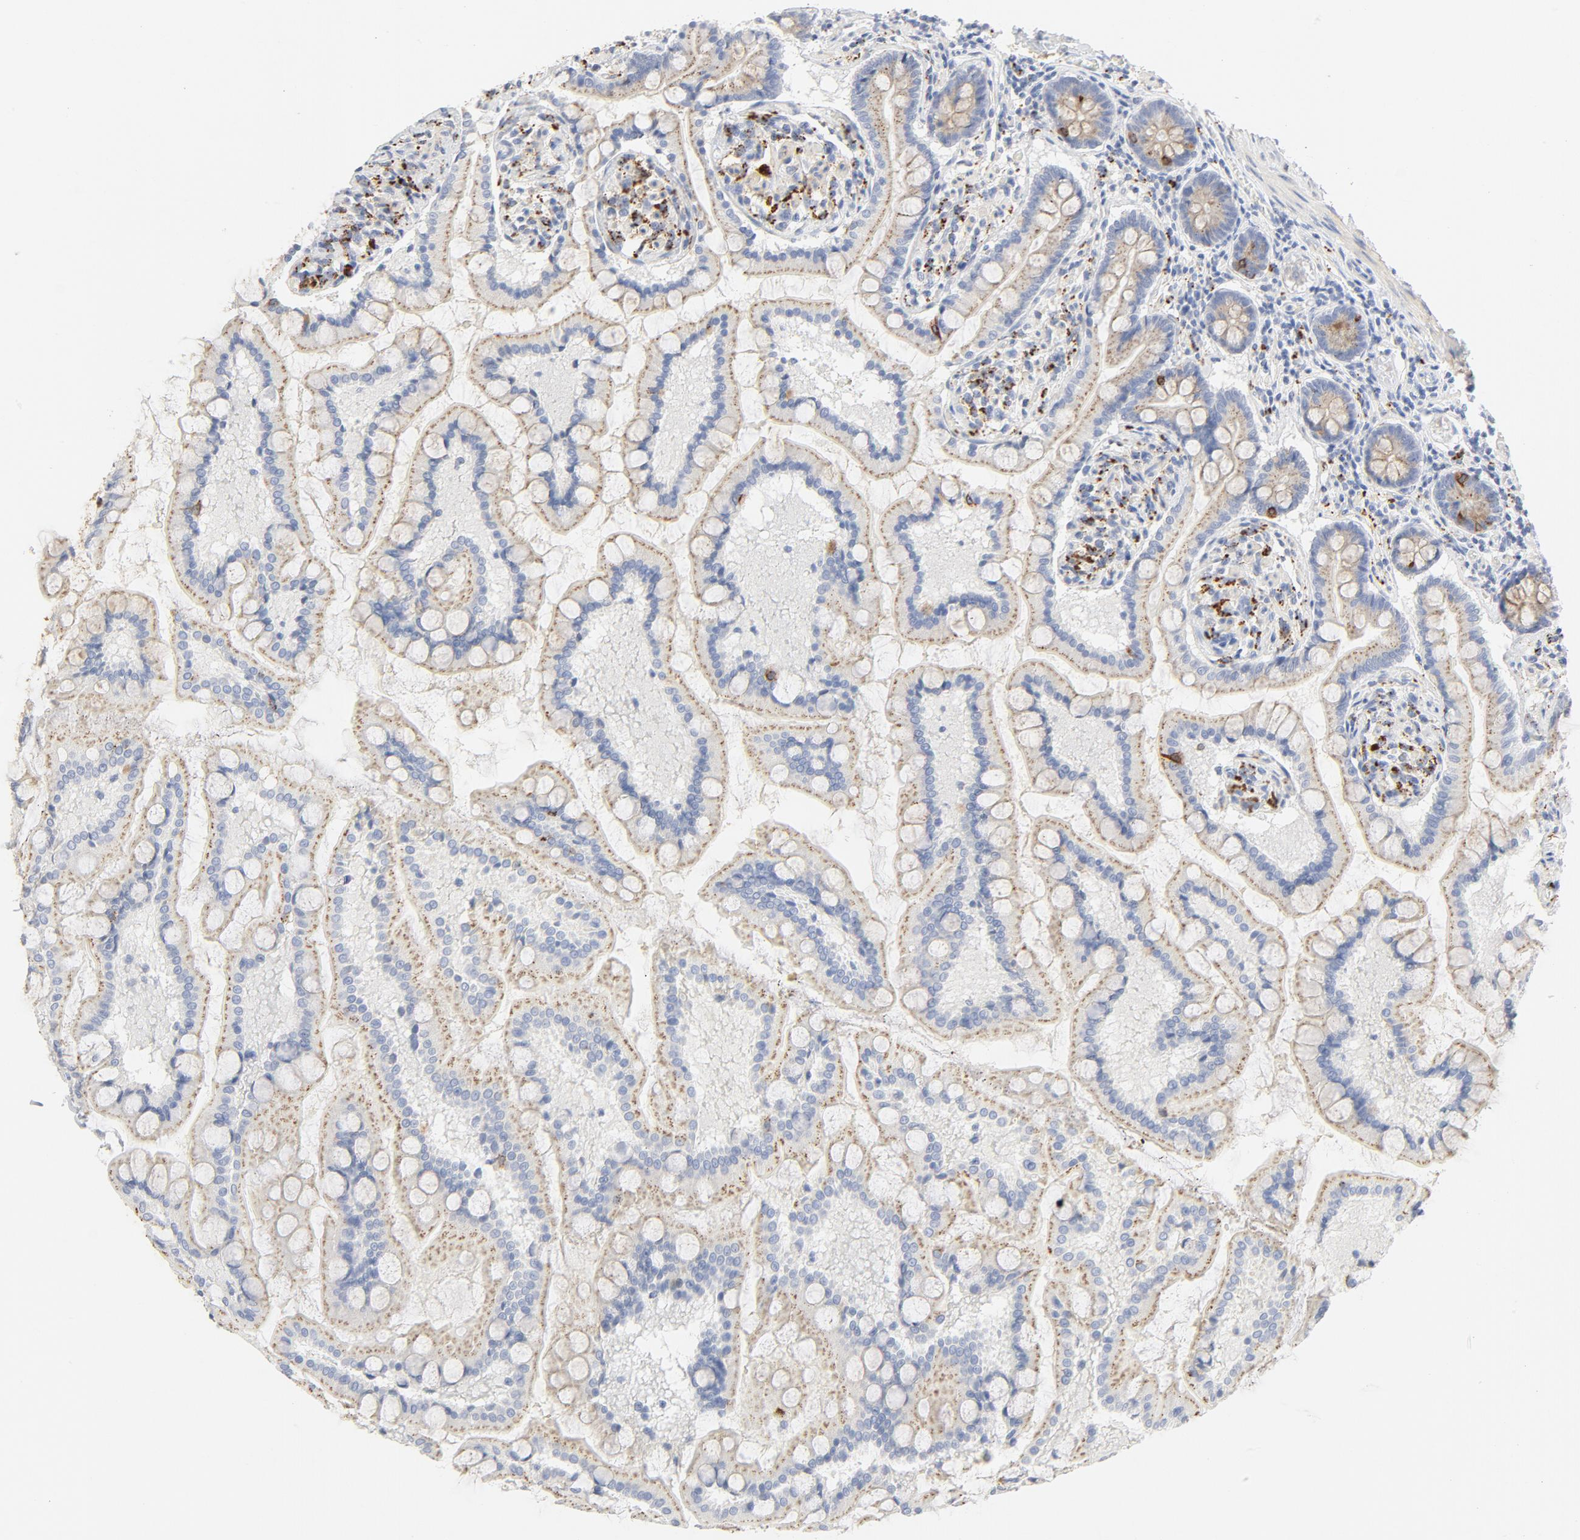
{"staining": {"intensity": "moderate", "quantity": ">75%", "location": "cytoplasmic/membranous"}, "tissue": "small intestine", "cell_type": "Glandular cells", "image_type": "normal", "snomed": [{"axis": "morphology", "description": "Normal tissue, NOS"}, {"axis": "topography", "description": "Small intestine"}], "caption": "Protein expression analysis of unremarkable human small intestine reveals moderate cytoplasmic/membranous positivity in about >75% of glandular cells. (DAB (3,3'-diaminobenzidine) IHC with brightfield microscopy, high magnification).", "gene": "MAGEB17", "patient": {"sex": "male", "age": 41}}